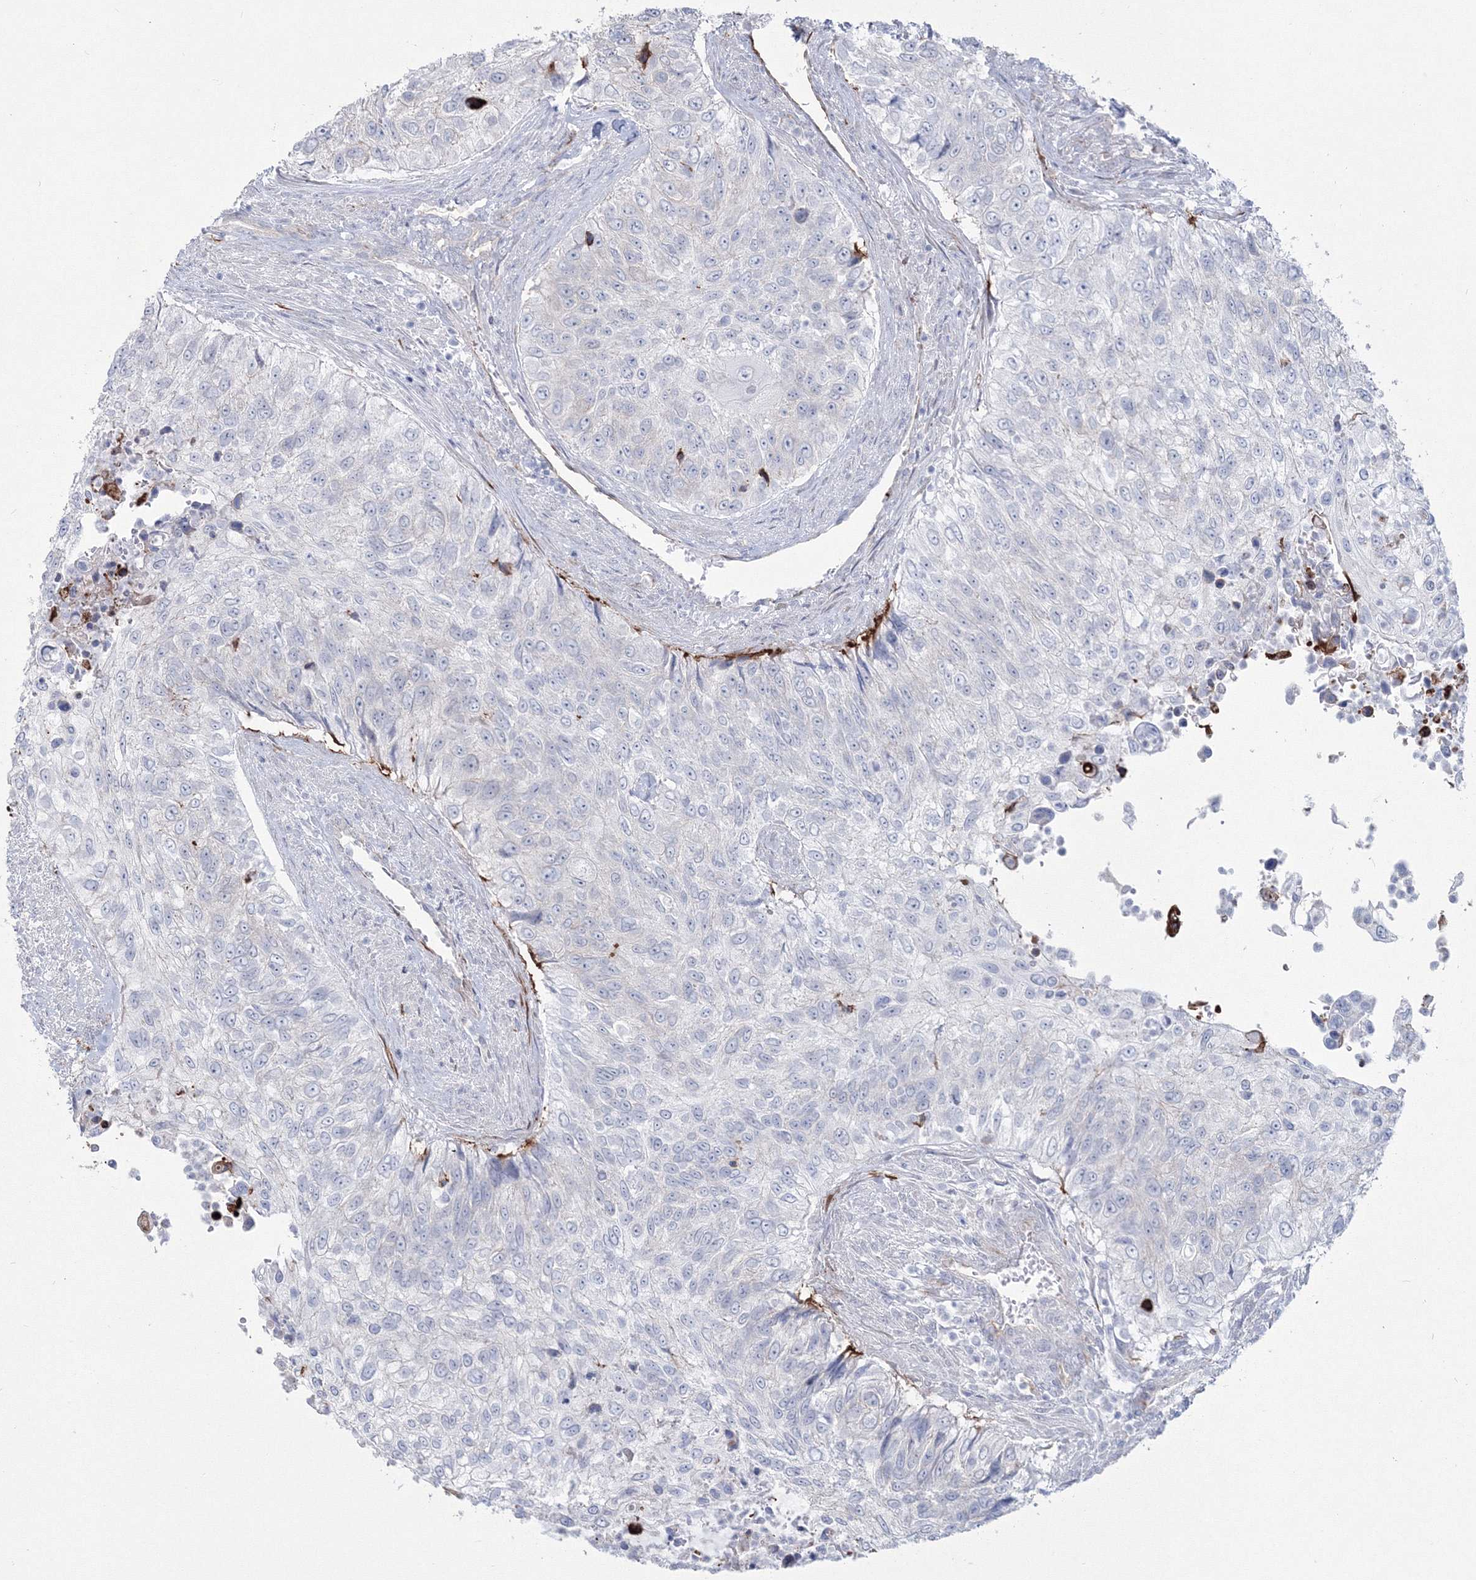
{"staining": {"intensity": "negative", "quantity": "none", "location": "none"}, "tissue": "urothelial cancer", "cell_type": "Tumor cells", "image_type": "cancer", "snomed": [{"axis": "morphology", "description": "Urothelial carcinoma, High grade"}, {"axis": "topography", "description": "Urinary bladder"}], "caption": "An IHC photomicrograph of urothelial cancer is shown. There is no staining in tumor cells of urothelial cancer.", "gene": "HYAL2", "patient": {"sex": "female", "age": 60}}